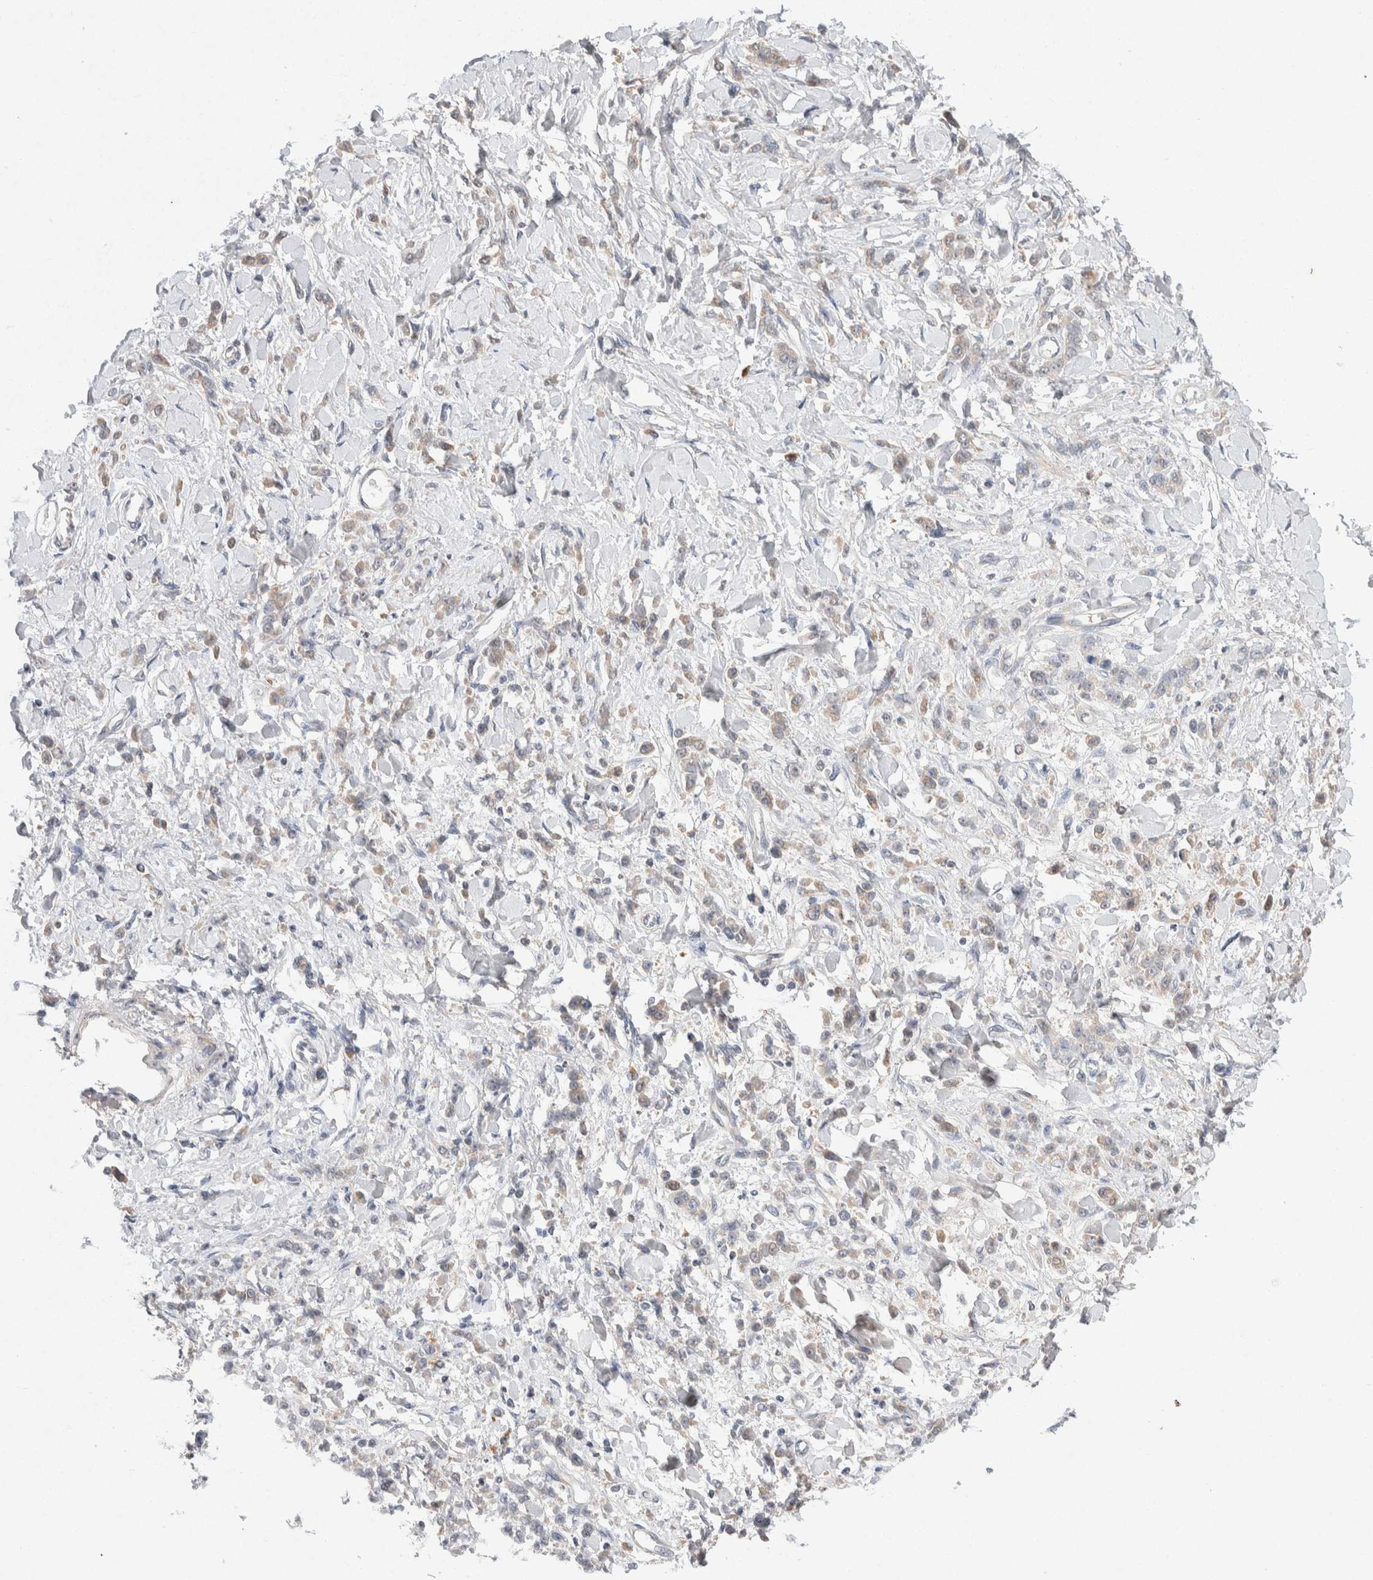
{"staining": {"intensity": "weak", "quantity": "25%-75%", "location": "cytoplasmic/membranous"}, "tissue": "stomach cancer", "cell_type": "Tumor cells", "image_type": "cancer", "snomed": [{"axis": "morphology", "description": "Normal tissue, NOS"}, {"axis": "morphology", "description": "Adenocarcinoma, NOS"}, {"axis": "topography", "description": "Stomach"}], "caption": "Weak cytoplasmic/membranous positivity for a protein is present in about 25%-75% of tumor cells of stomach adenocarcinoma using immunohistochemistry.", "gene": "CMTM4", "patient": {"sex": "male", "age": 82}}